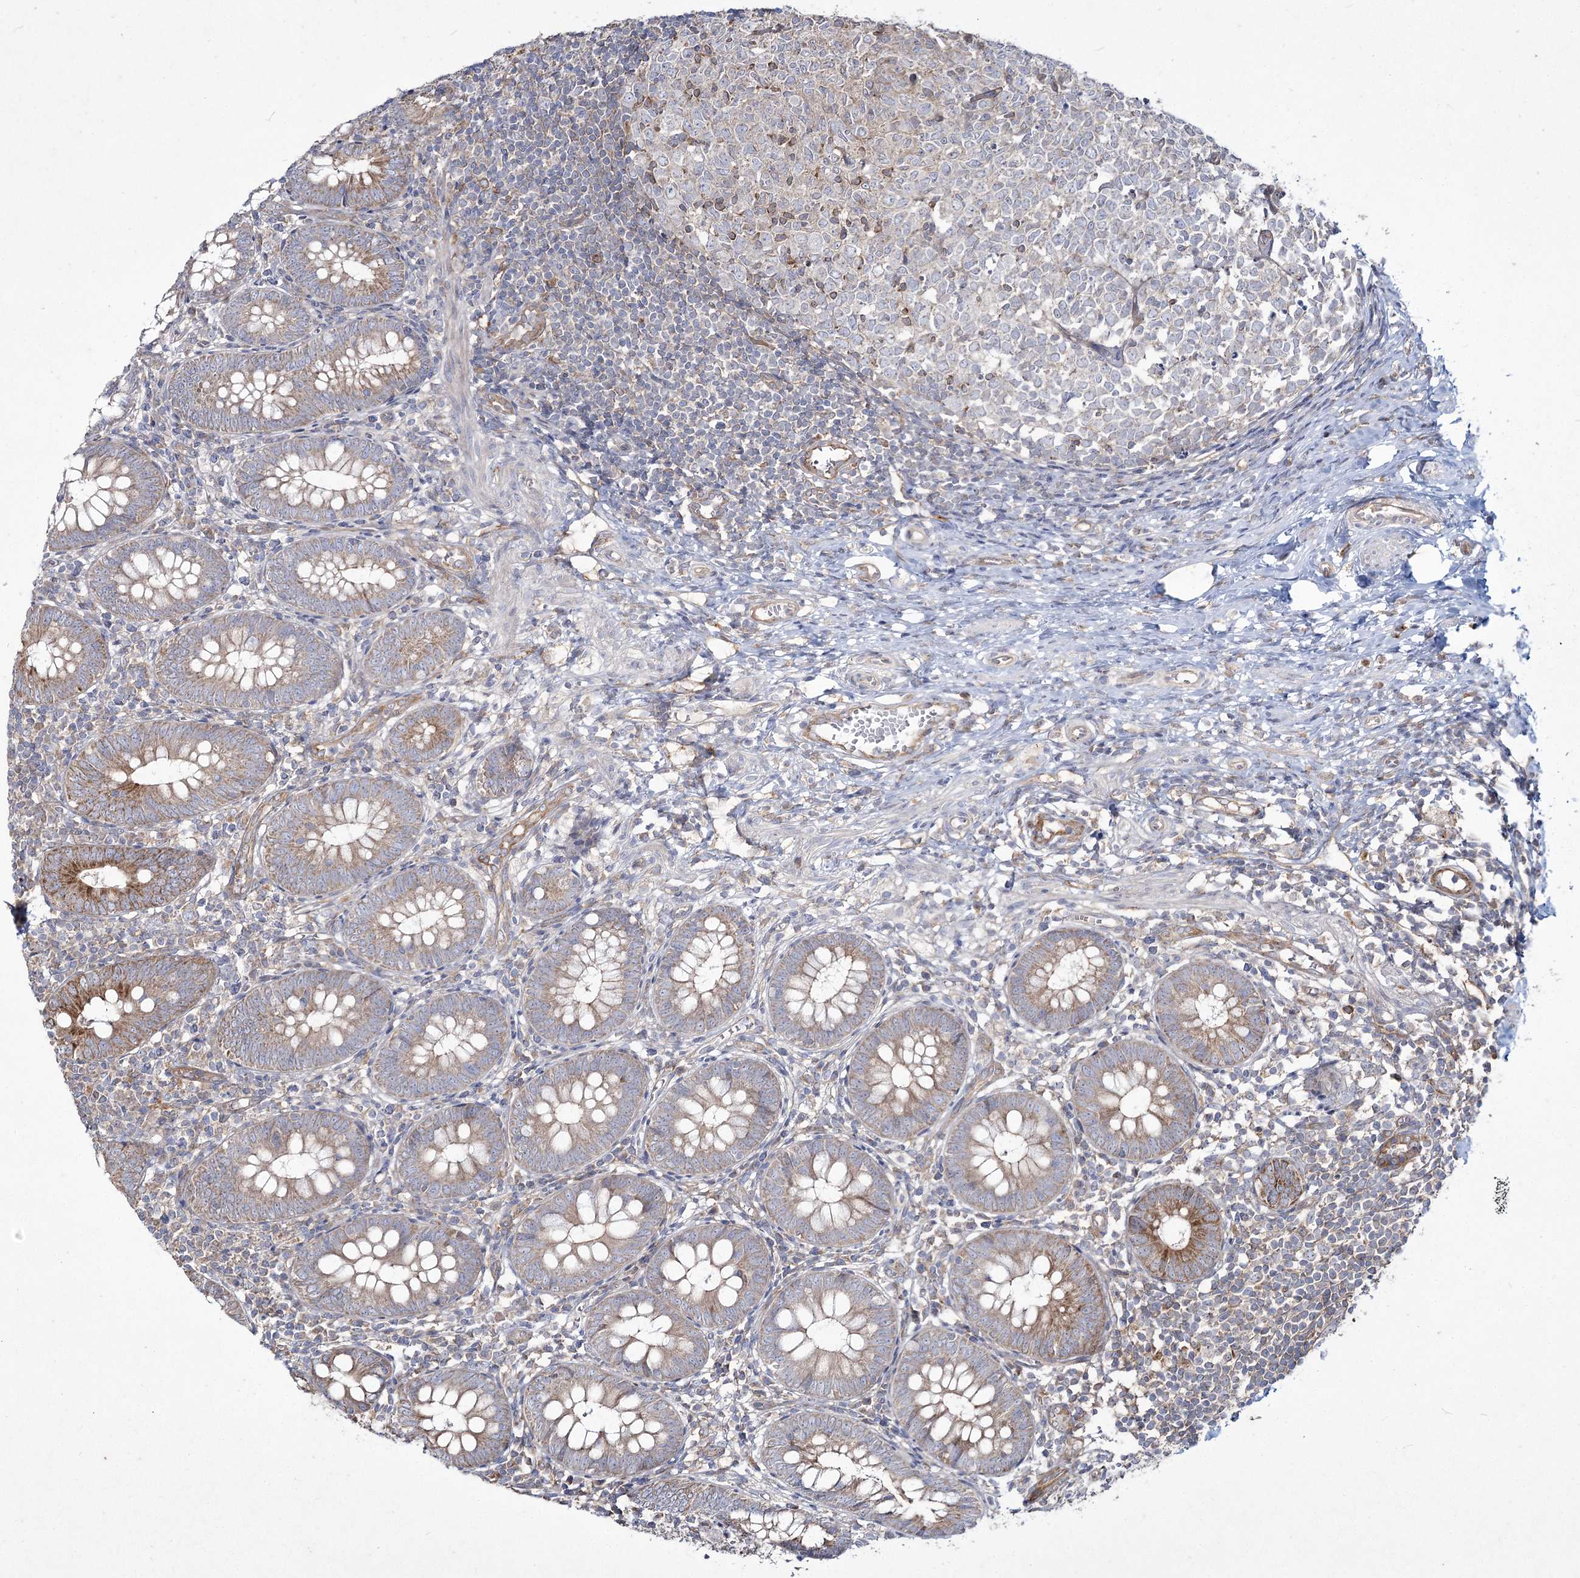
{"staining": {"intensity": "moderate", "quantity": "25%-75%", "location": "cytoplasmic/membranous"}, "tissue": "appendix", "cell_type": "Glandular cells", "image_type": "normal", "snomed": [{"axis": "morphology", "description": "Normal tissue, NOS"}, {"axis": "topography", "description": "Appendix"}], "caption": "This photomicrograph reveals normal appendix stained with immunohistochemistry (IHC) to label a protein in brown. The cytoplasmic/membranous of glandular cells show moderate positivity for the protein. Nuclei are counter-stained blue.", "gene": "SH3TC1", "patient": {"sex": "male", "age": 14}}